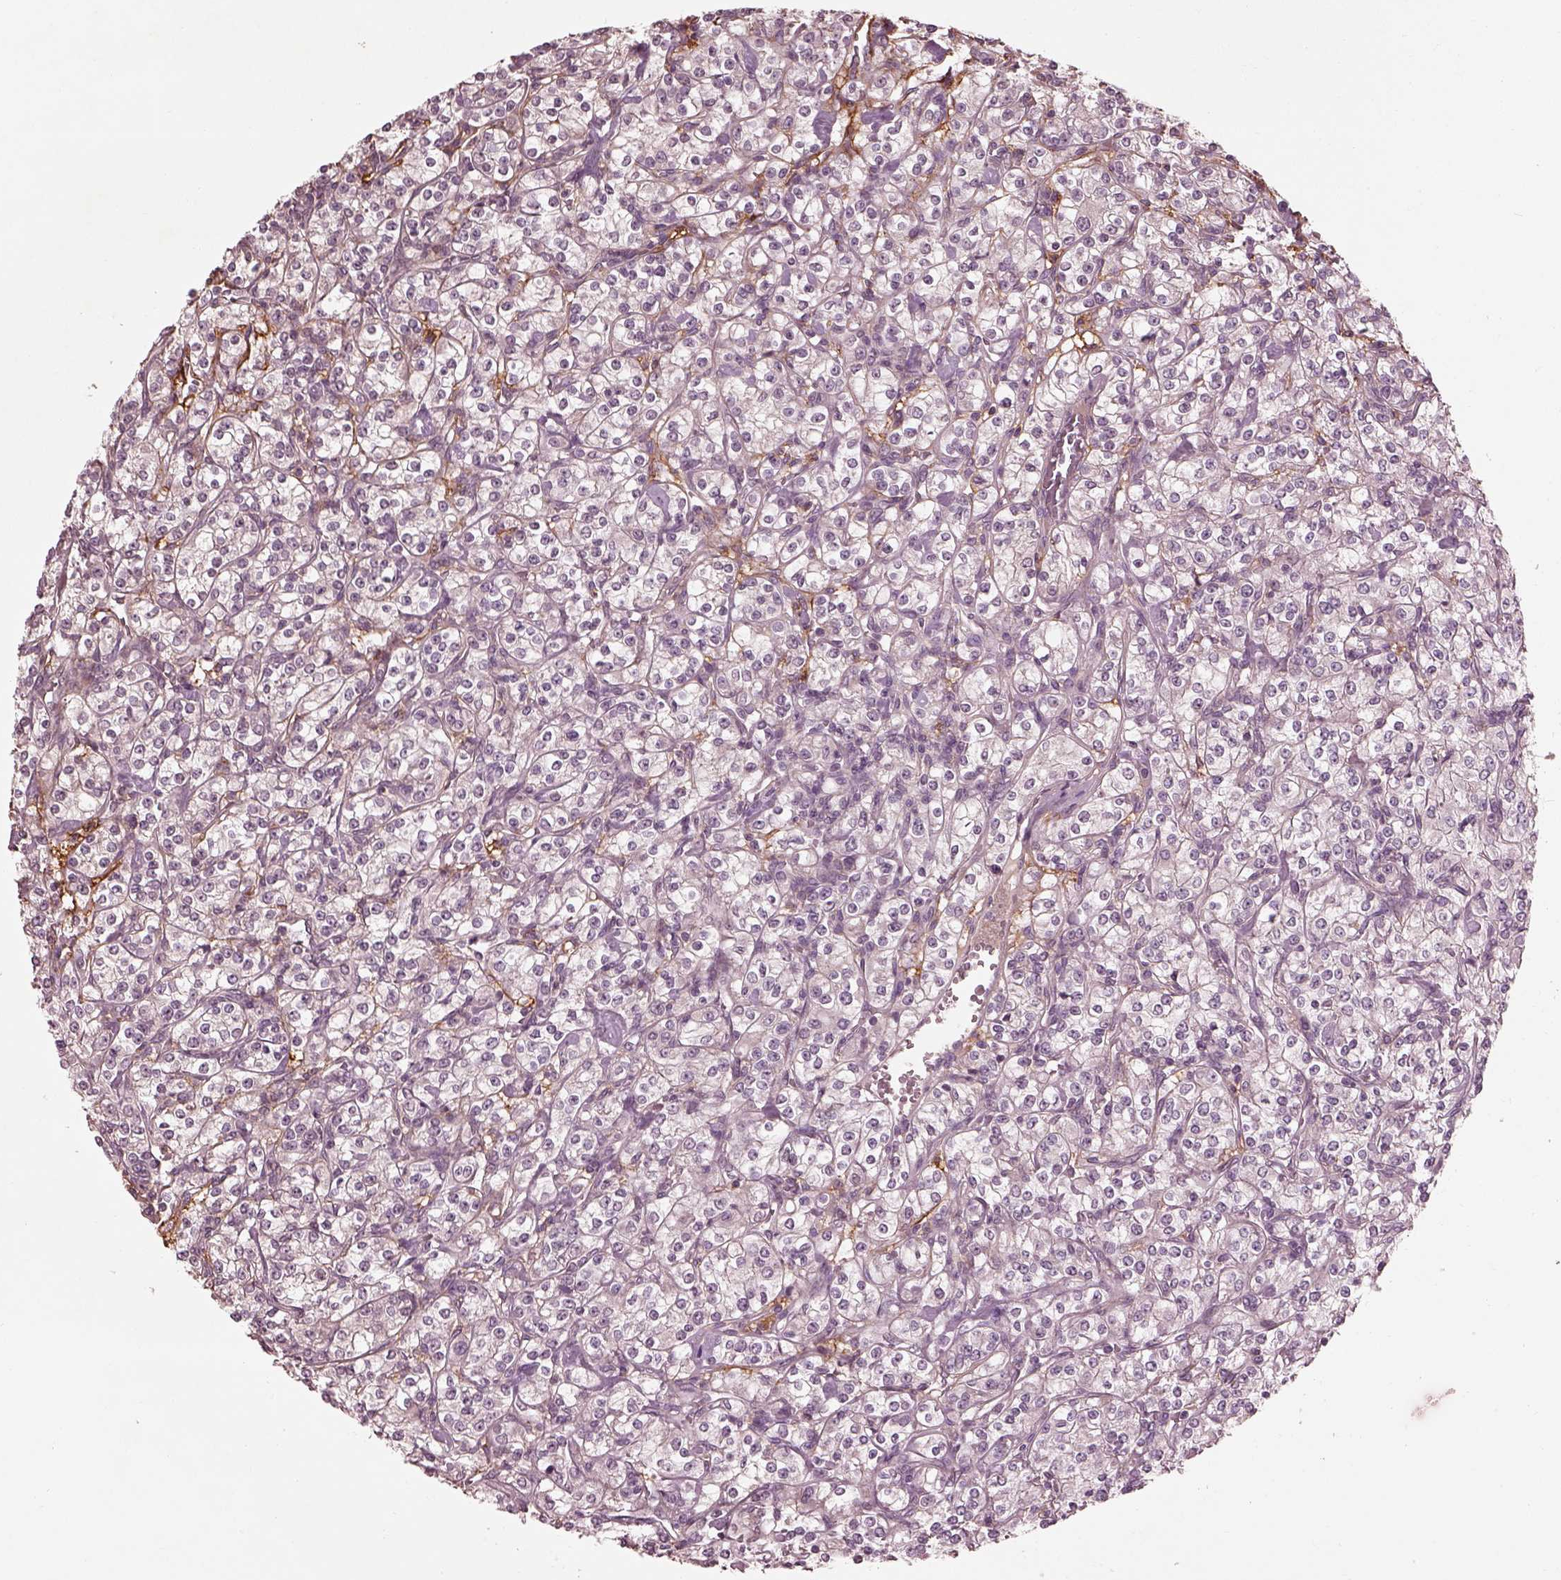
{"staining": {"intensity": "negative", "quantity": "none", "location": "none"}, "tissue": "renal cancer", "cell_type": "Tumor cells", "image_type": "cancer", "snomed": [{"axis": "morphology", "description": "Adenocarcinoma, NOS"}, {"axis": "topography", "description": "Kidney"}], "caption": "Immunohistochemistry photomicrograph of neoplastic tissue: renal adenocarcinoma stained with DAB (3,3'-diaminobenzidine) shows no significant protein staining in tumor cells.", "gene": "EFEMP1", "patient": {"sex": "male", "age": 77}}